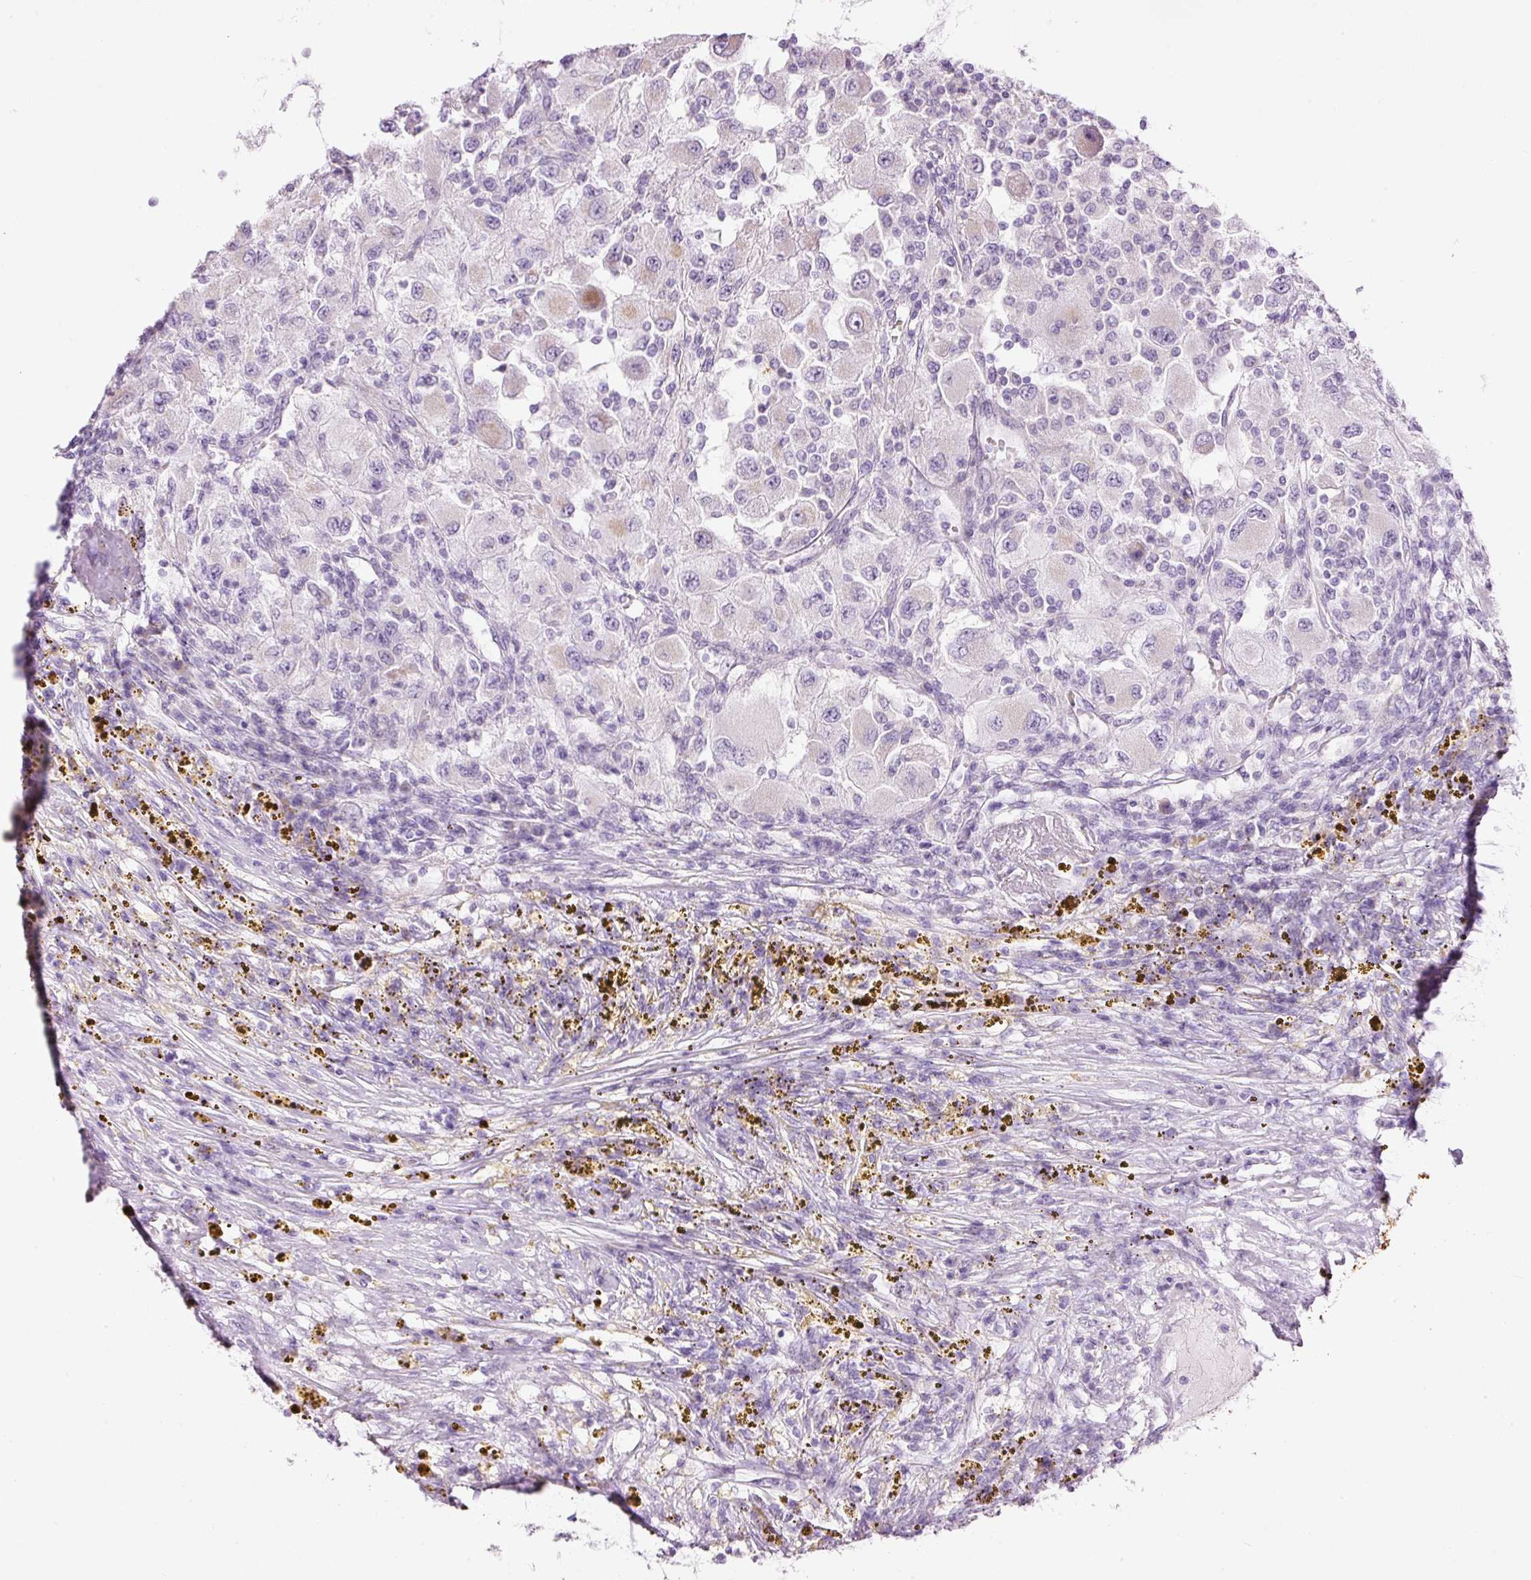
{"staining": {"intensity": "negative", "quantity": "none", "location": "none"}, "tissue": "renal cancer", "cell_type": "Tumor cells", "image_type": "cancer", "snomed": [{"axis": "morphology", "description": "Adenocarcinoma, NOS"}, {"axis": "topography", "description": "Kidney"}], "caption": "DAB (3,3'-diaminobenzidine) immunohistochemical staining of human renal cancer shows no significant positivity in tumor cells. Brightfield microscopy of immunohistochemistry stained with DAB (3,3'-diaminobenzidine) (brown) and hematoxylin (blue), captured at high magnification.", "gene": "CARD16", "patient": {"sex": "female", "age": 67}}